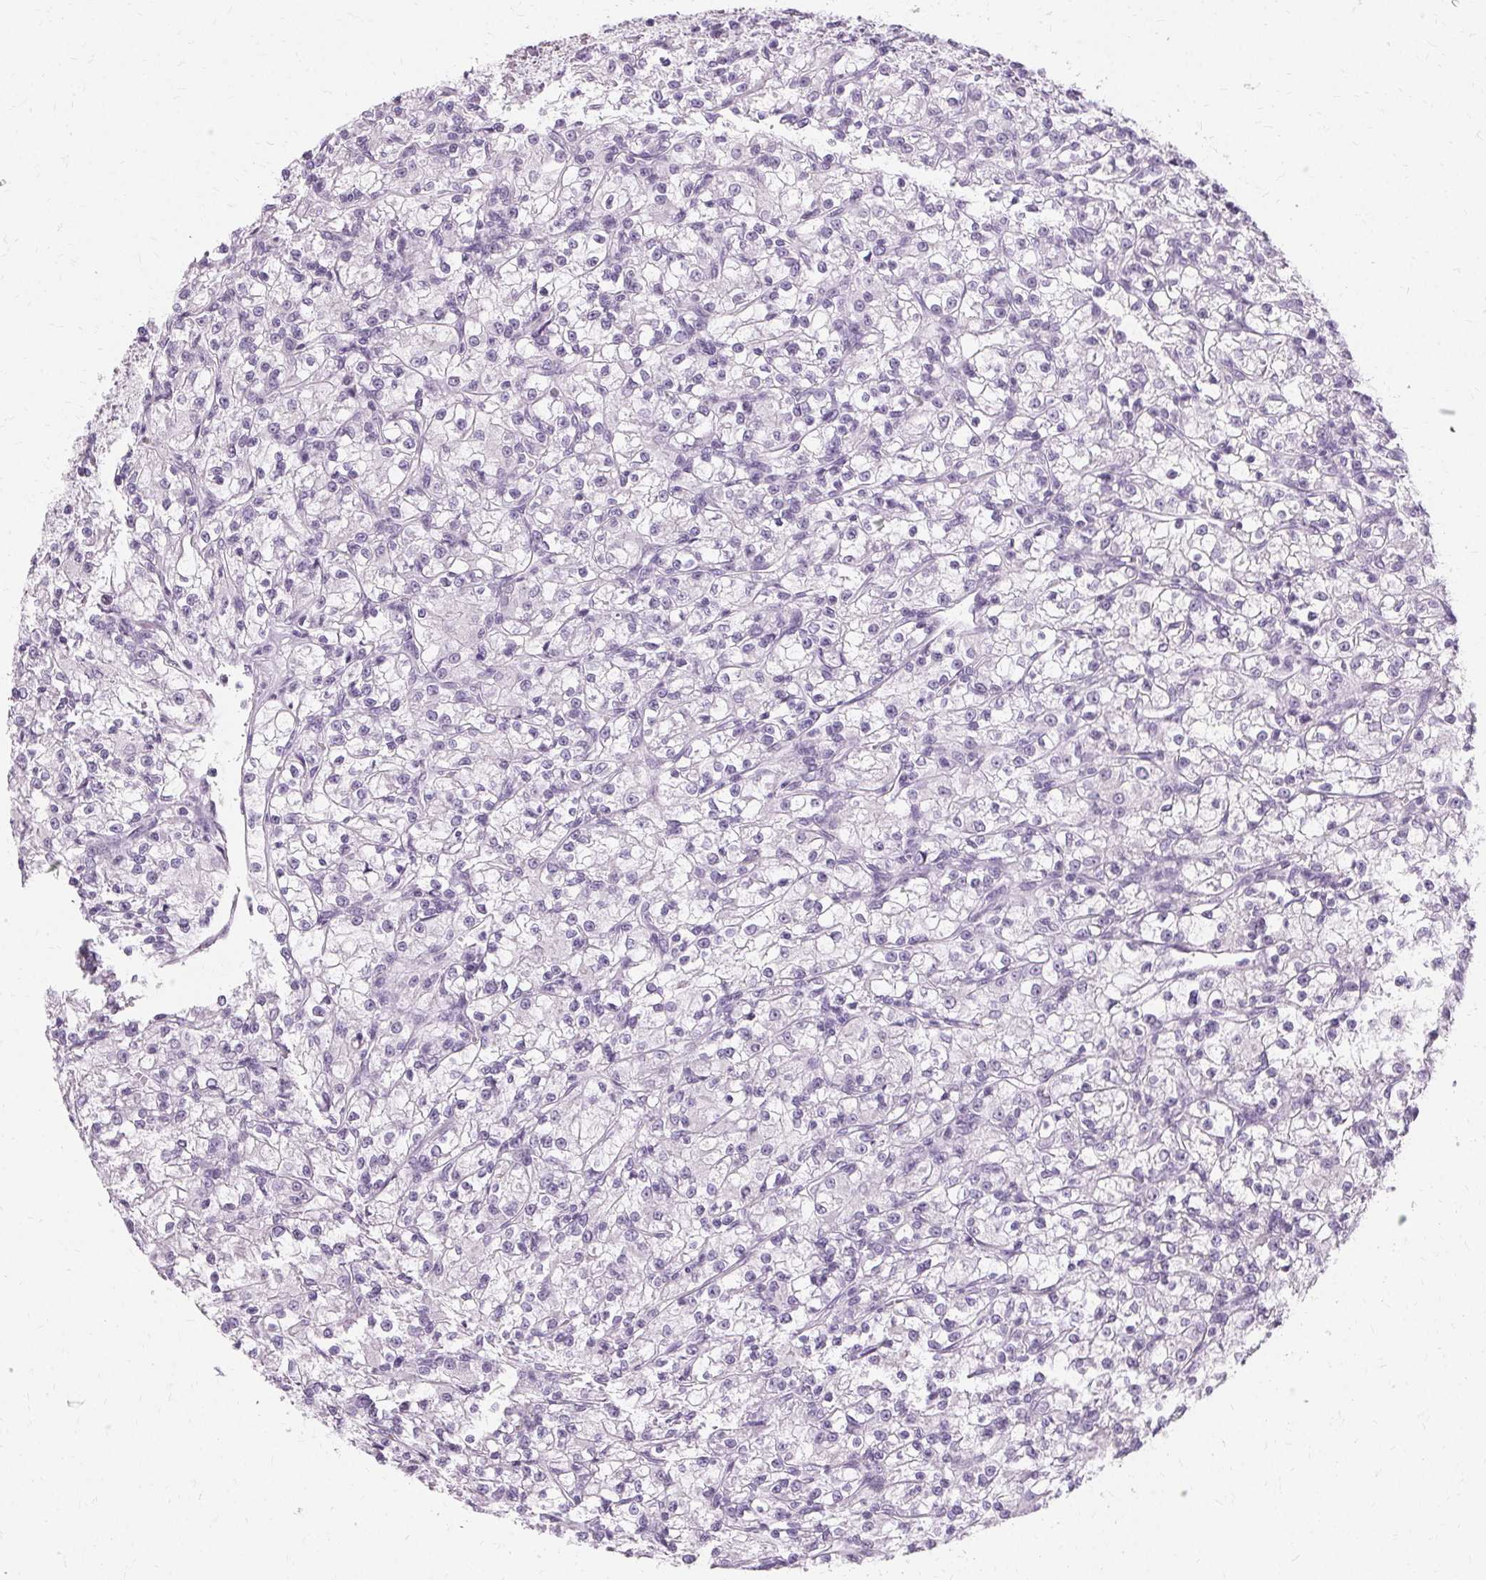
{"staining": {"intensity": "negative", "quantity": "none", "location": "none"}, "tissue": "renal cancer", "cell_type": "Tumor cells", "image_type": "cancer", "snomed": [{"axis": "morphology", "description": "Adenocarcinoma, NOS"}, {"axis": "topography", "description": "Kidney"}], "caption": "There is no significant staining in tumor cells of renal cancer.", "gene": "KRT6C", "patient": {"sex": "female", "age": 59}}